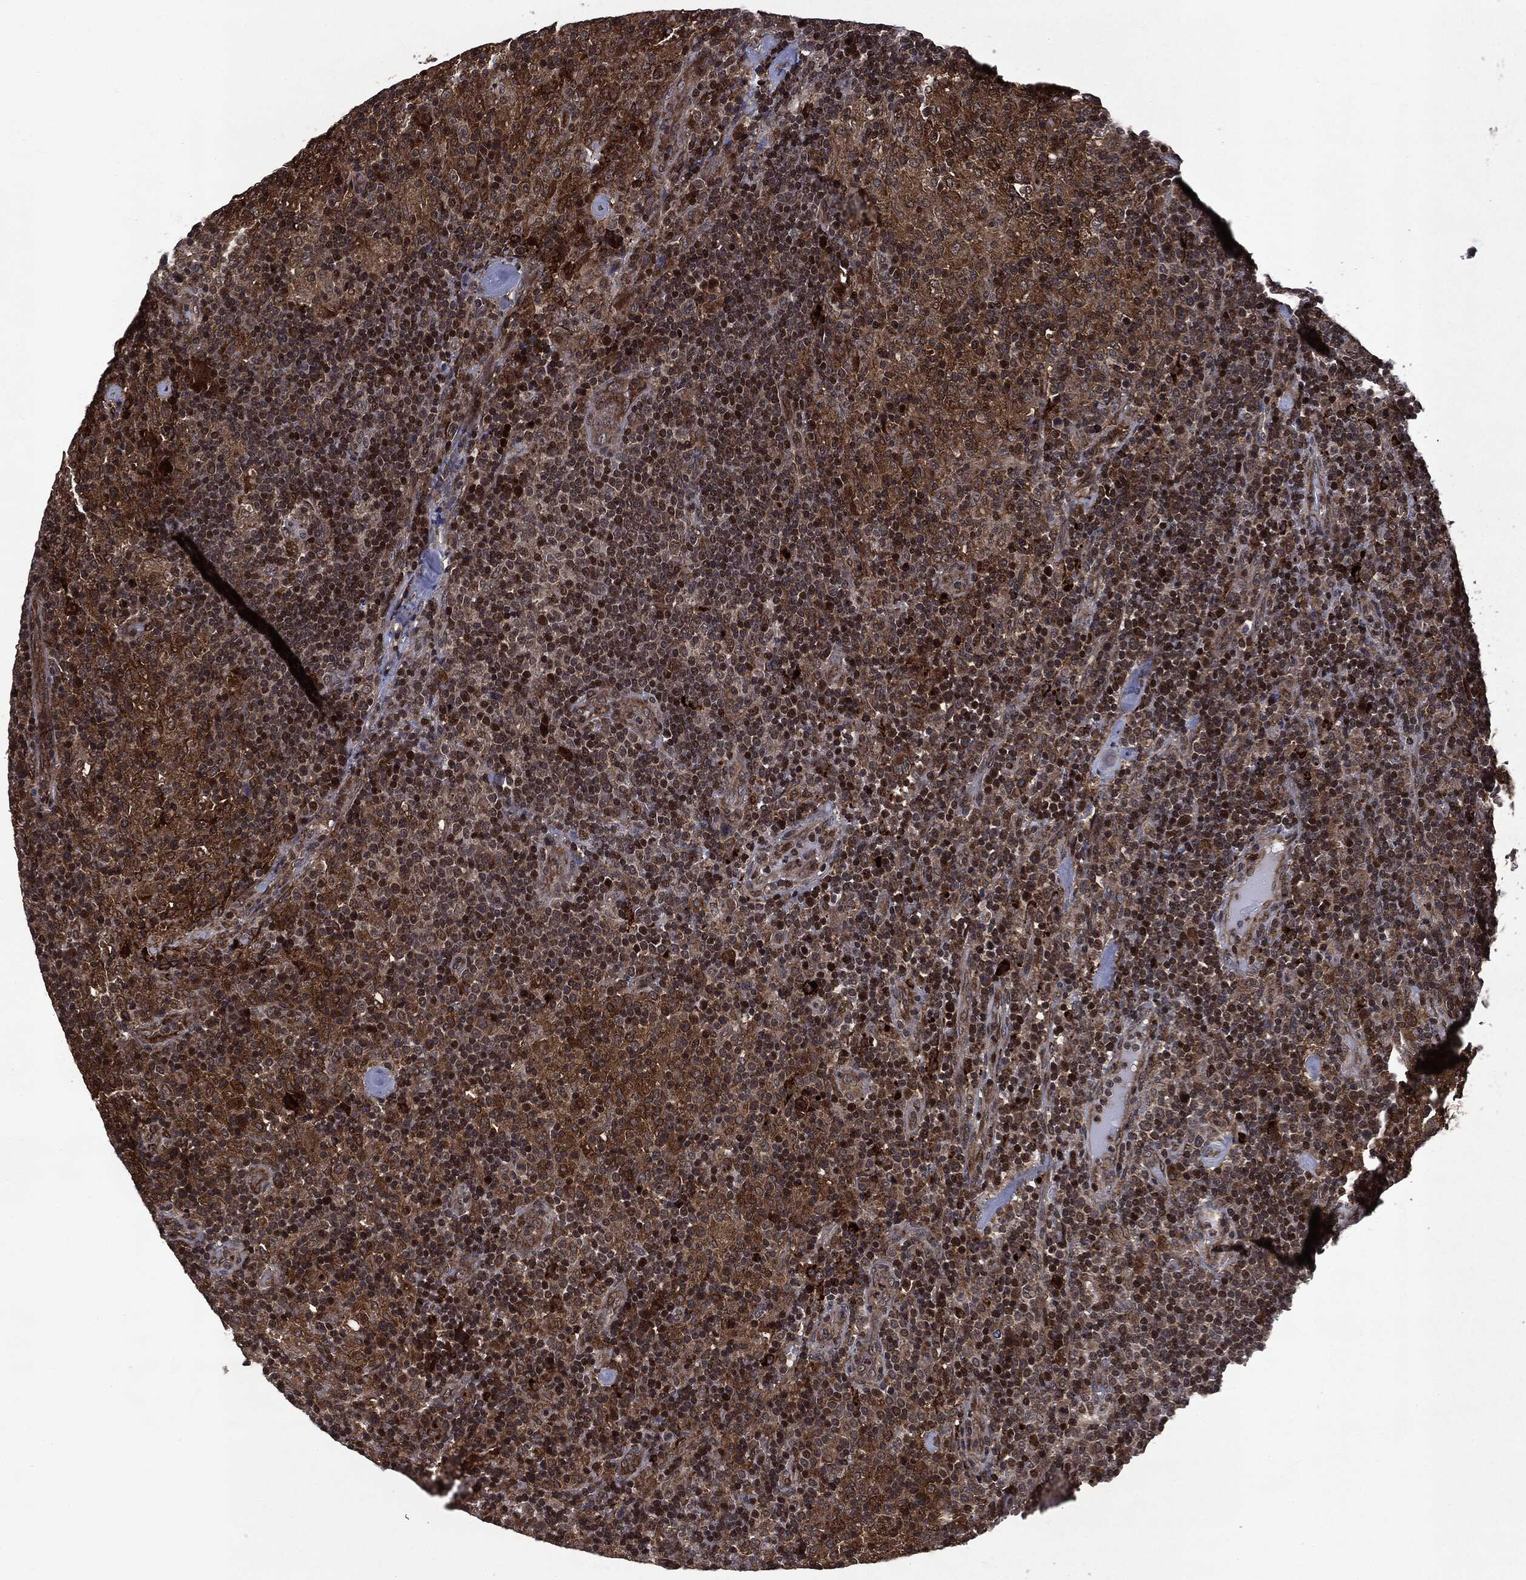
{"staining": {"intensity": "strong", "quantity": ">75%", "location": "cytoplasmic/membranous"}, "tissue": "lymphoma", "cell_type": "Tumor cells", "image_type": "cancer", "snomed": [{"axis": "morphology", "description": "Hodgkin's disease, NOS"}, {"axis": "topography", "description": "Lymph node"}], "caption": "Immunohistochemical staining of lymphoma reveals high levels of strong cytoplasmic/membranous staining in about >75% of tumor cells. The staining was performed using DAB (3,3'-diaminobenzidine), with brown indicating positive protein expression. Nuclei are stained blue with hematoxylin.", "gene": "STAU2", "patient": {"sex": "male", "age": 70}}